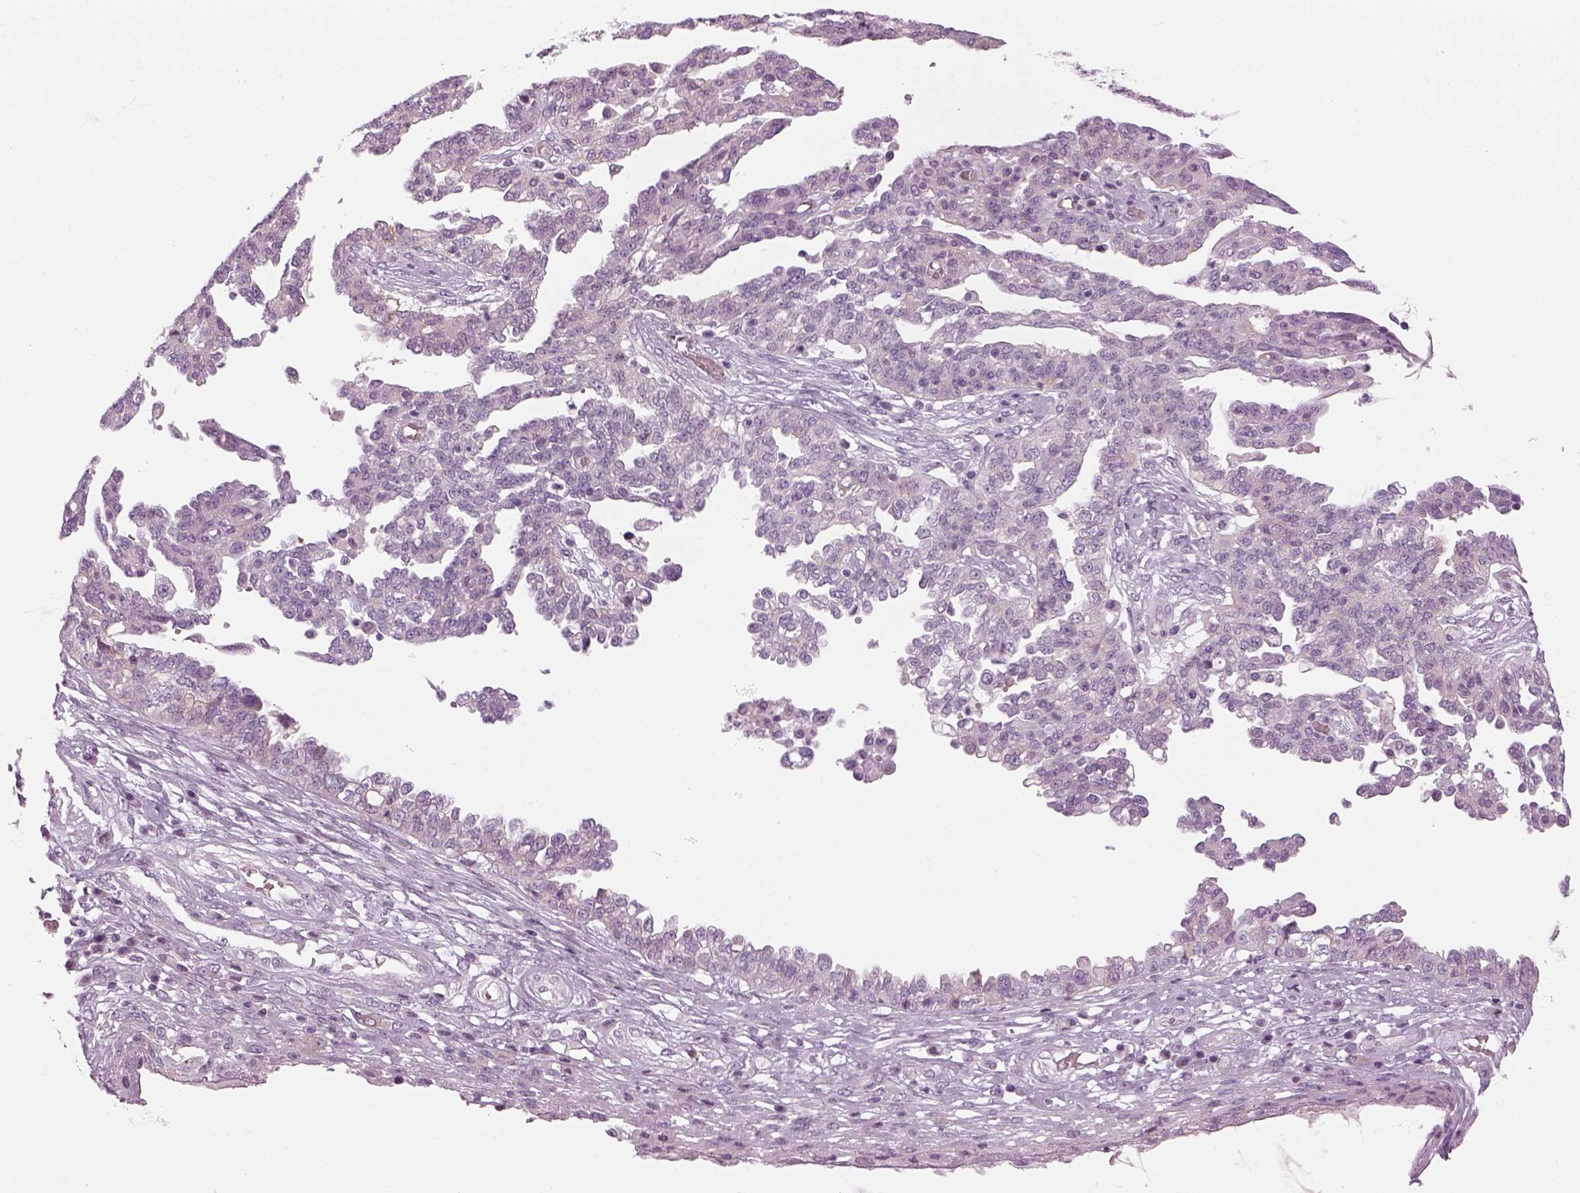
{"staining": {"intensity": "negative", "quantity": "none", "location": "none"}, "tissue": "ovarian cancer", "cell_type": "Tumor cells", "image_type": "cancer", "snomed": [{"axis": "morphology", "description": "Cystadenocarcinoma, serous, NOS"}, {"axis": "topography", "description": "Ovary"}], "caption": "Immunohistochemical staining of serous cystadenocarcinoma (ovarian) exhibits no significant positivity in tumor cells. (Stains: DAB (3,3'-diaminobenzidine) immunohistochemistry with hematoxylin counter stain, Microscopy: brightfield microscopy at high magnification).", "gene": "LRRIQ3", "patient": {"sex": "female", "age": 67}}